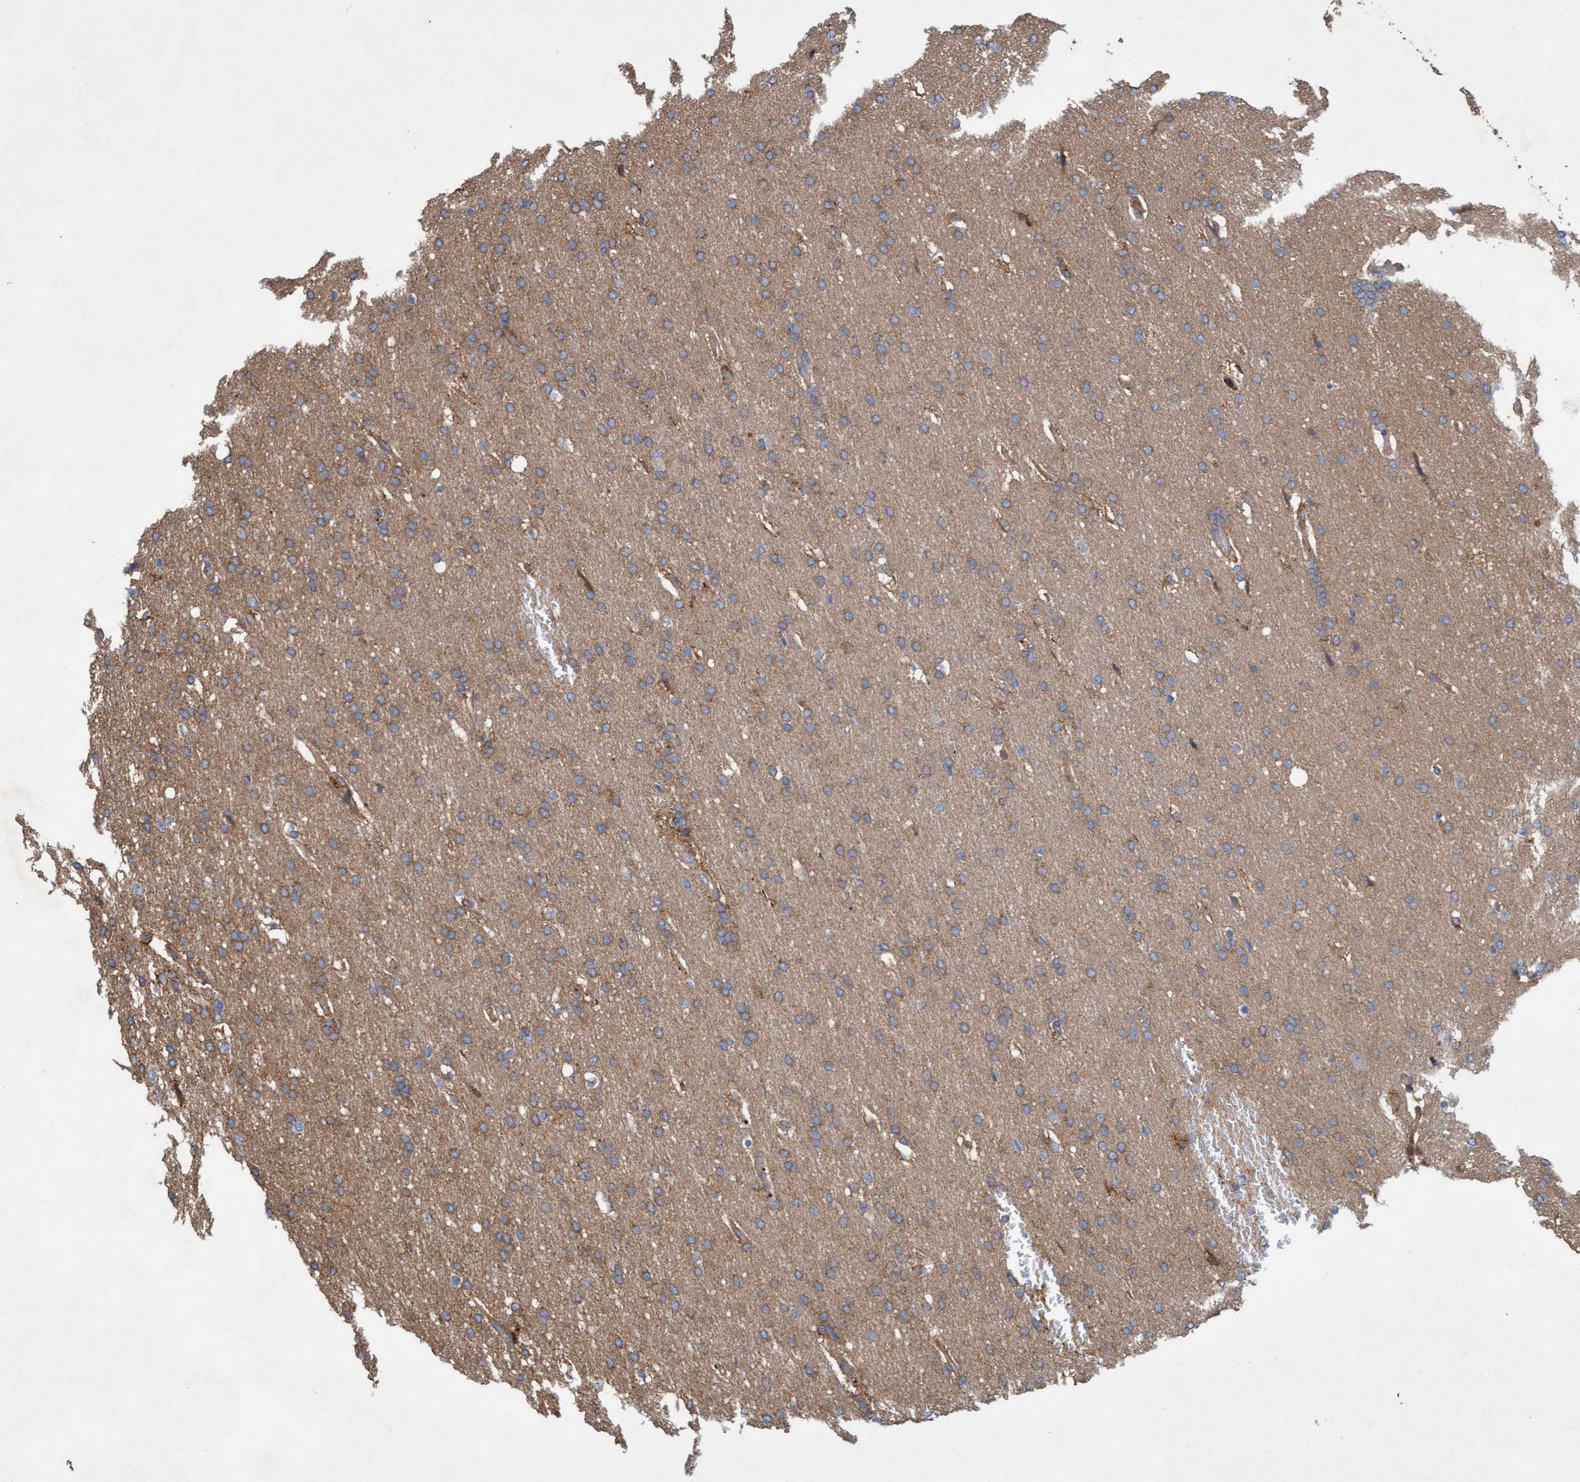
{"staining": {"intensity": "moderate", "quantity": "25%-75%", "location": "cytoplasmic/membranous"}, "tissue": "glioma", "cell_type": "Tumor cells", "image_type": "cancer", "snomed": [{"axis": "morphology", "description": "Glioma, malignant, Low grade"}, {"axis": "topography", "description": "Brain"}], "caption": "The micrograph demonstrates a brown stain indicating the presence of a protein in the cytoplasmic/membranous of tumor cells in malignant glioma (low-grade).", "gene": "DDHD2", "patient": {"sex": "female", "age": 37}}